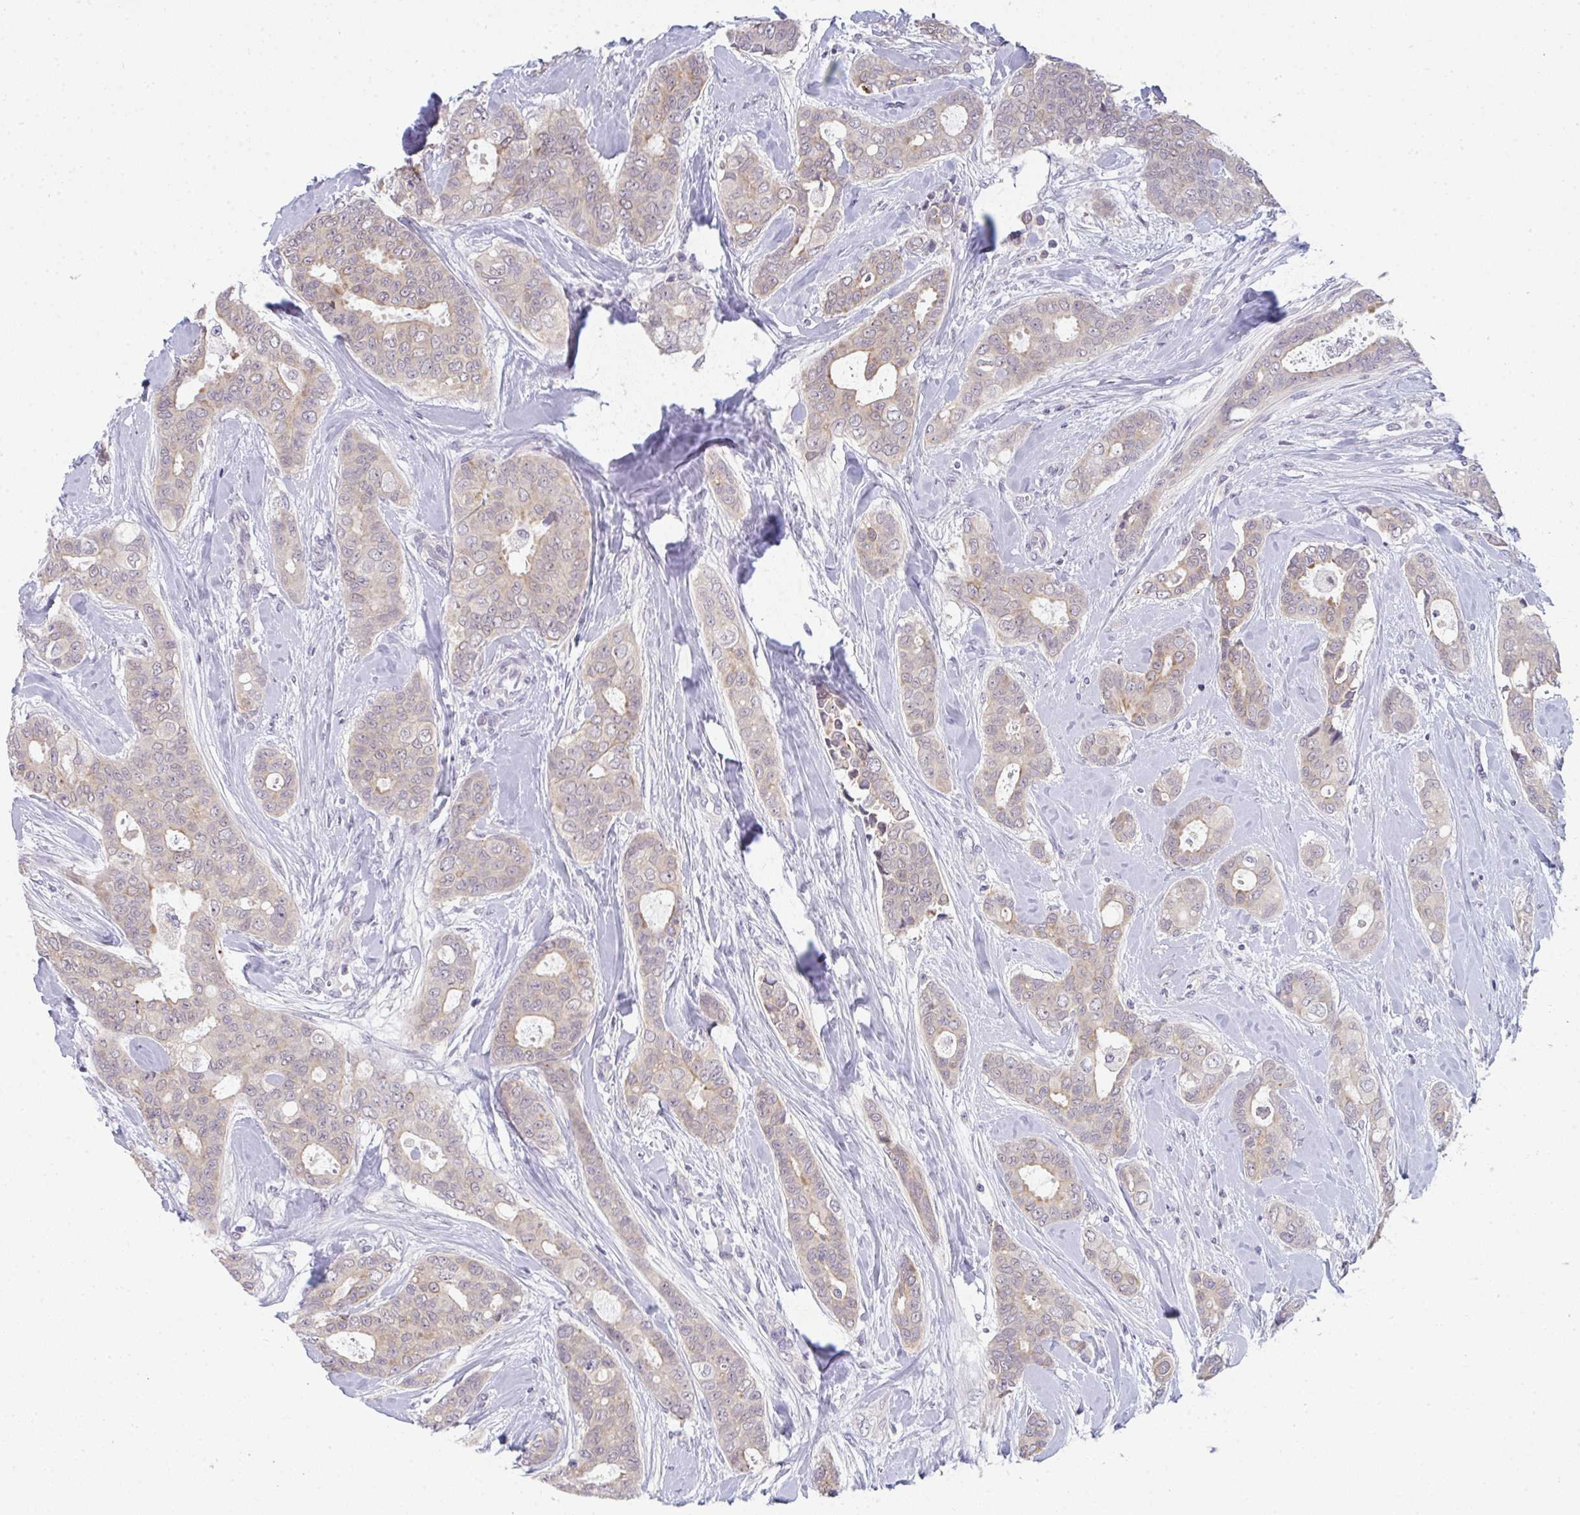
{"staining": {"intensity": "weak", "quantity": "<25%", "location": "cytoplasmic/membranous"}, "tissue": "breast cancer", "cell_type": "Tumor cells", "image_type": "cancer", "snomed": [{"axis": "morphology", "description": "Duct carcinoma"}, {"axis": "topography", "description": "Breast"}], "caption": "Immunohistochemical staining of breast cancer (intraductal carcinoma) reveals no significant positivity in tumor cells.", "gene": "RIOK1", "patient": {"sex": "female", "age": 45}}